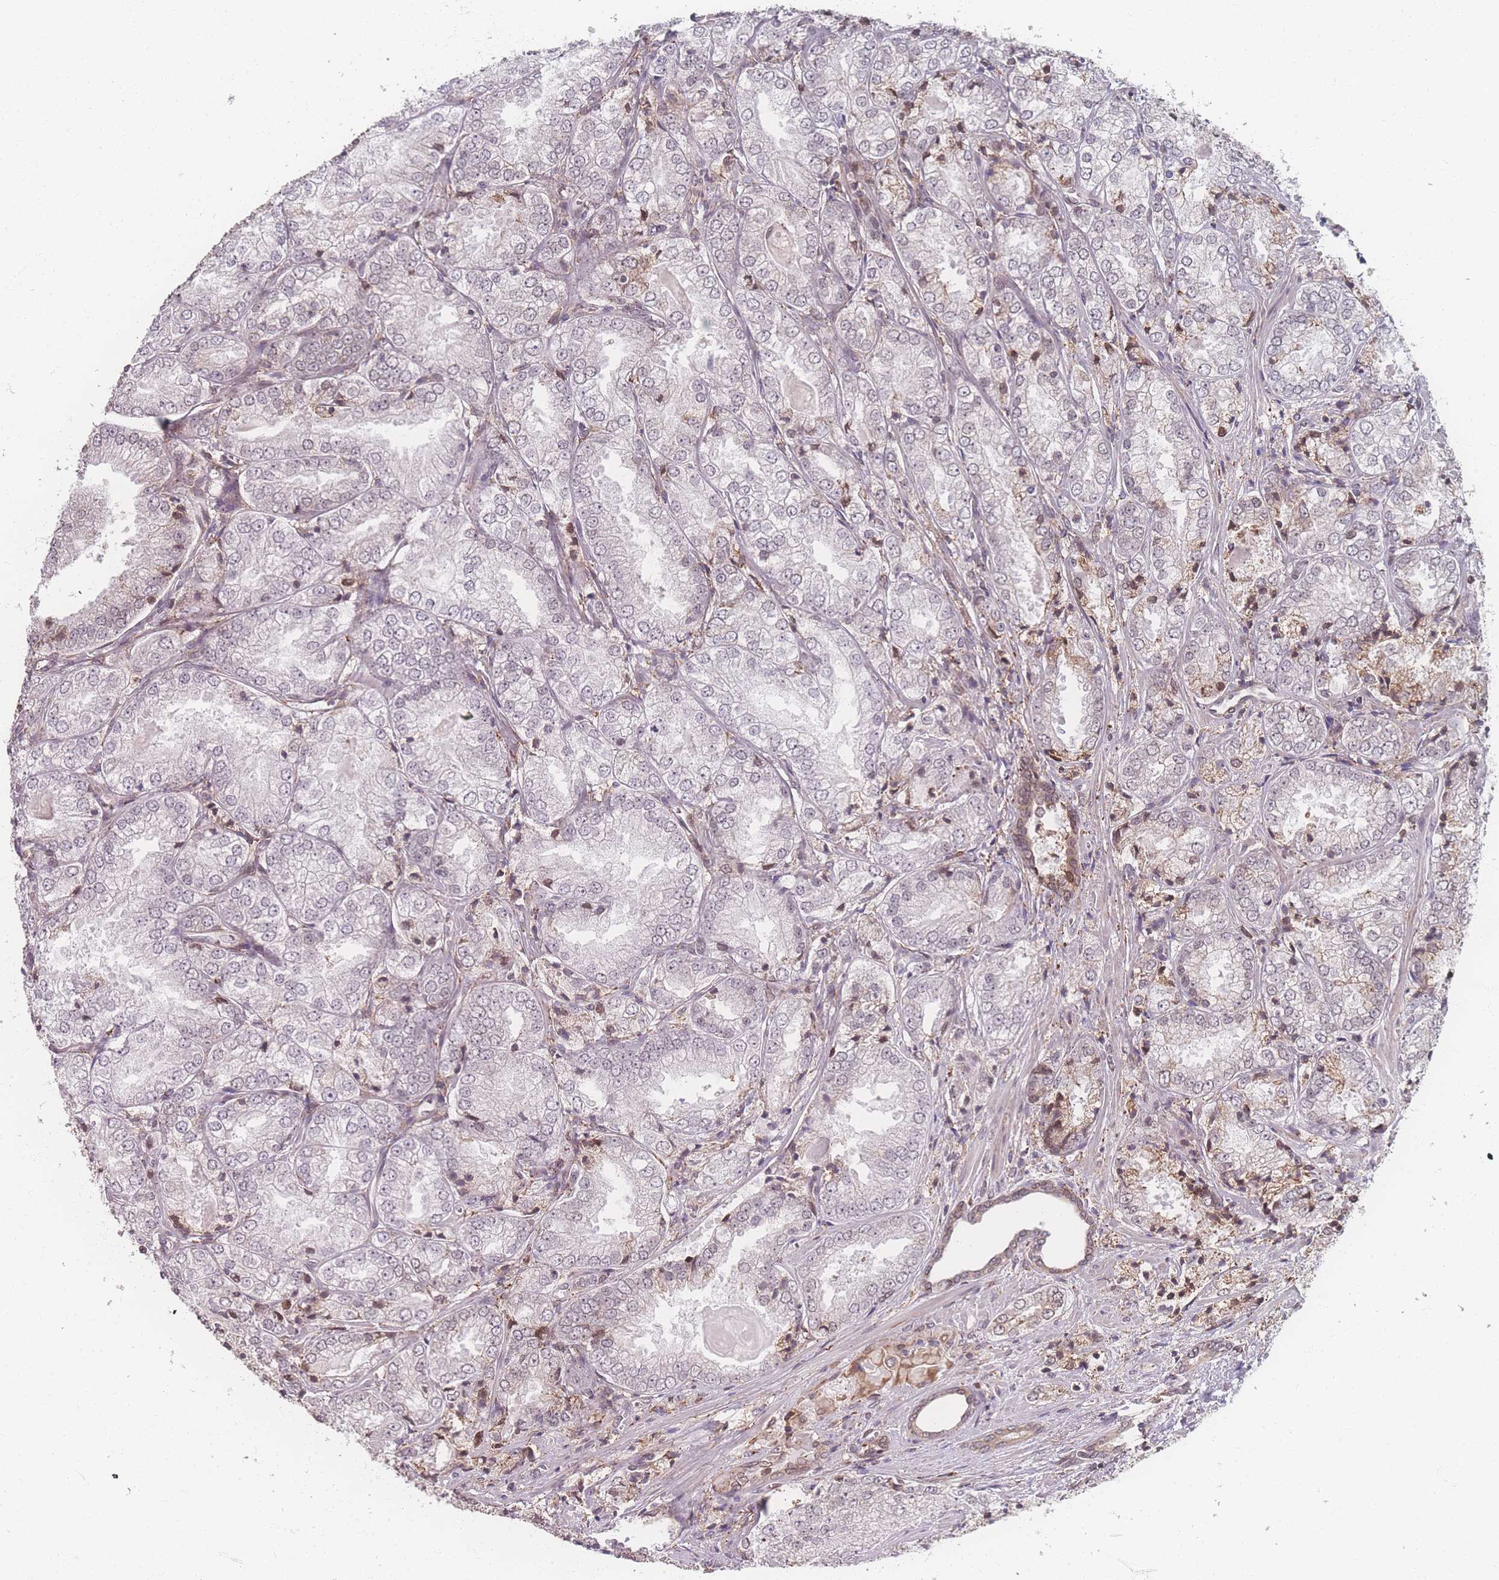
{"staining": {"intensity": "negative", "quantity": "none", "location": "none"}, "tissue": "prostate cancer", "cell_type": "Tumor cells", "image_type": "cancer", "snomed": [{"axis": "morphology", "description": "Adenocarcinoma, High grade"}, {"axis": "topography", "description": "Prostate"}], "caption": "Immunohistochemistry (IHC) image of neoplastic tissue: prostate cancer (high-grade adenocarcinoma) stained with DAB (3,3'-diaminobenzidine) reveals no significant protein staining in tumor cells.", "gene": "ZC3H13", "patient": {"sex": "male", "age": 63}}